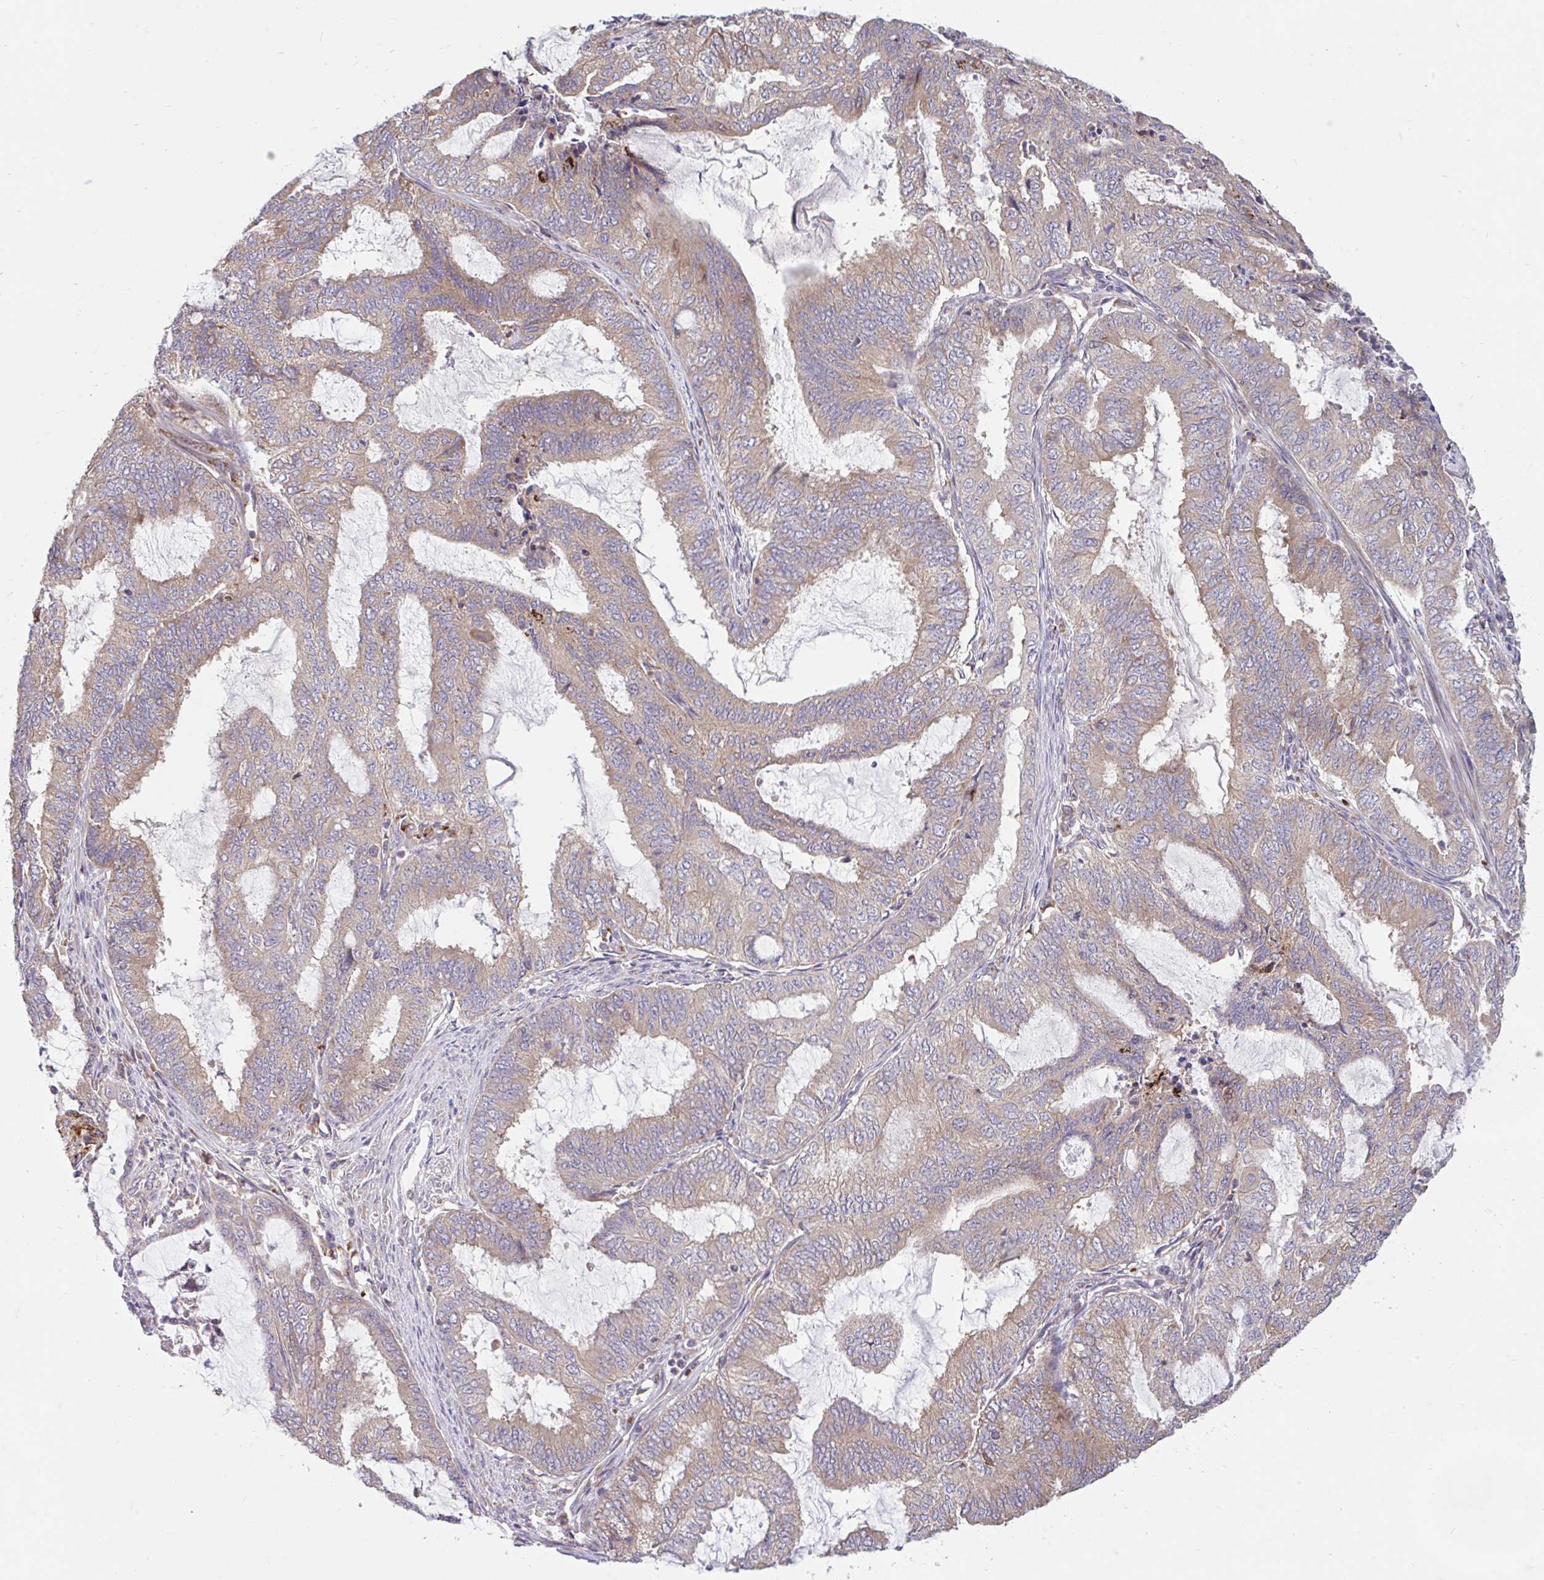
{"staining": {"intensity": "weak", "quantity": ">75%", "location": "cytoplasmic/membranous"}, "tissue": "endometrial cancer", "cell_type": "Tumor cells", "image_type": "cancer", "snomed": [{"axis": "morphology", "description": "Adenocarcinoma, NOS"}, {"axis": "topography", "description": "Endometrium"}], "caption": "There is low levels of weak cytoplasmic/membranous expression in tumor cells of adenocarcinoma (endometrial), as demonstrated by immunohistochemical staining (brown color).", "gene": "RALBP1", "patient": {"sex": "female", "age": 51}}